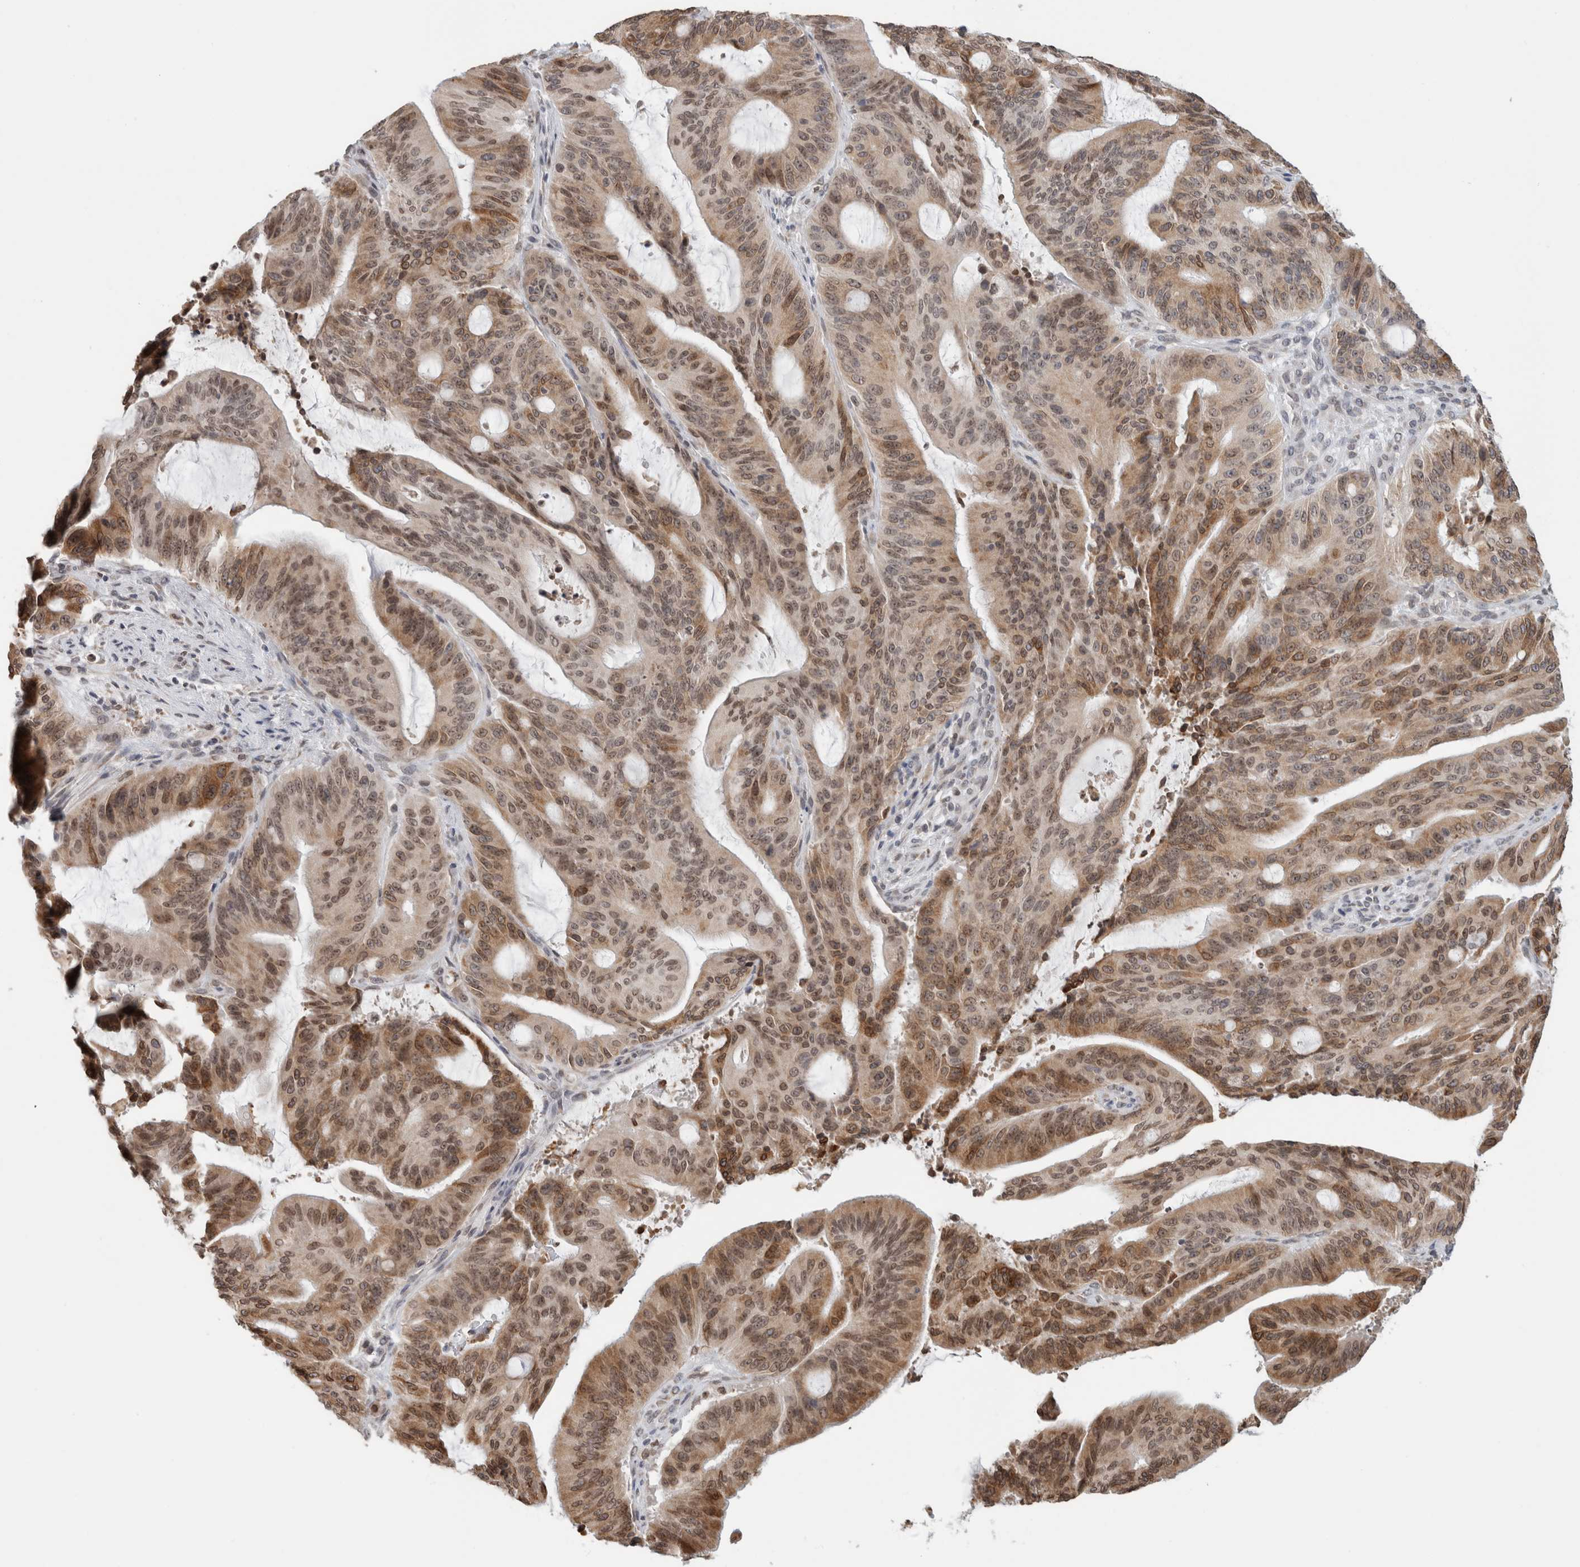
{"staining": {"intensity": "moderate", "quantity": ">75%", "location": "cytoplasmic/membranous,nuclear"}, "tissue": "liver cancer", "cell_type": "Tumor cells", "image_type": "cancer", "snomed": [{"axis": "morphology", "description": "Normal tissue, NOS"}, {"axis": "morphology", "description": "Cholangiocarcinoma"}, {"axis": "topography", "description": "Liver"}, {"axis": "topography", "description": "Peripheral nerve tissue"}], "caption": "About >75% of tumor cells in liver cancer display moderate cytoplasmic/membranous and nuclear protein expression as visualized by brown immunohistochemical staining.", "gene": "RBMX2", "patient": {"sex": "female", "age": 73}}